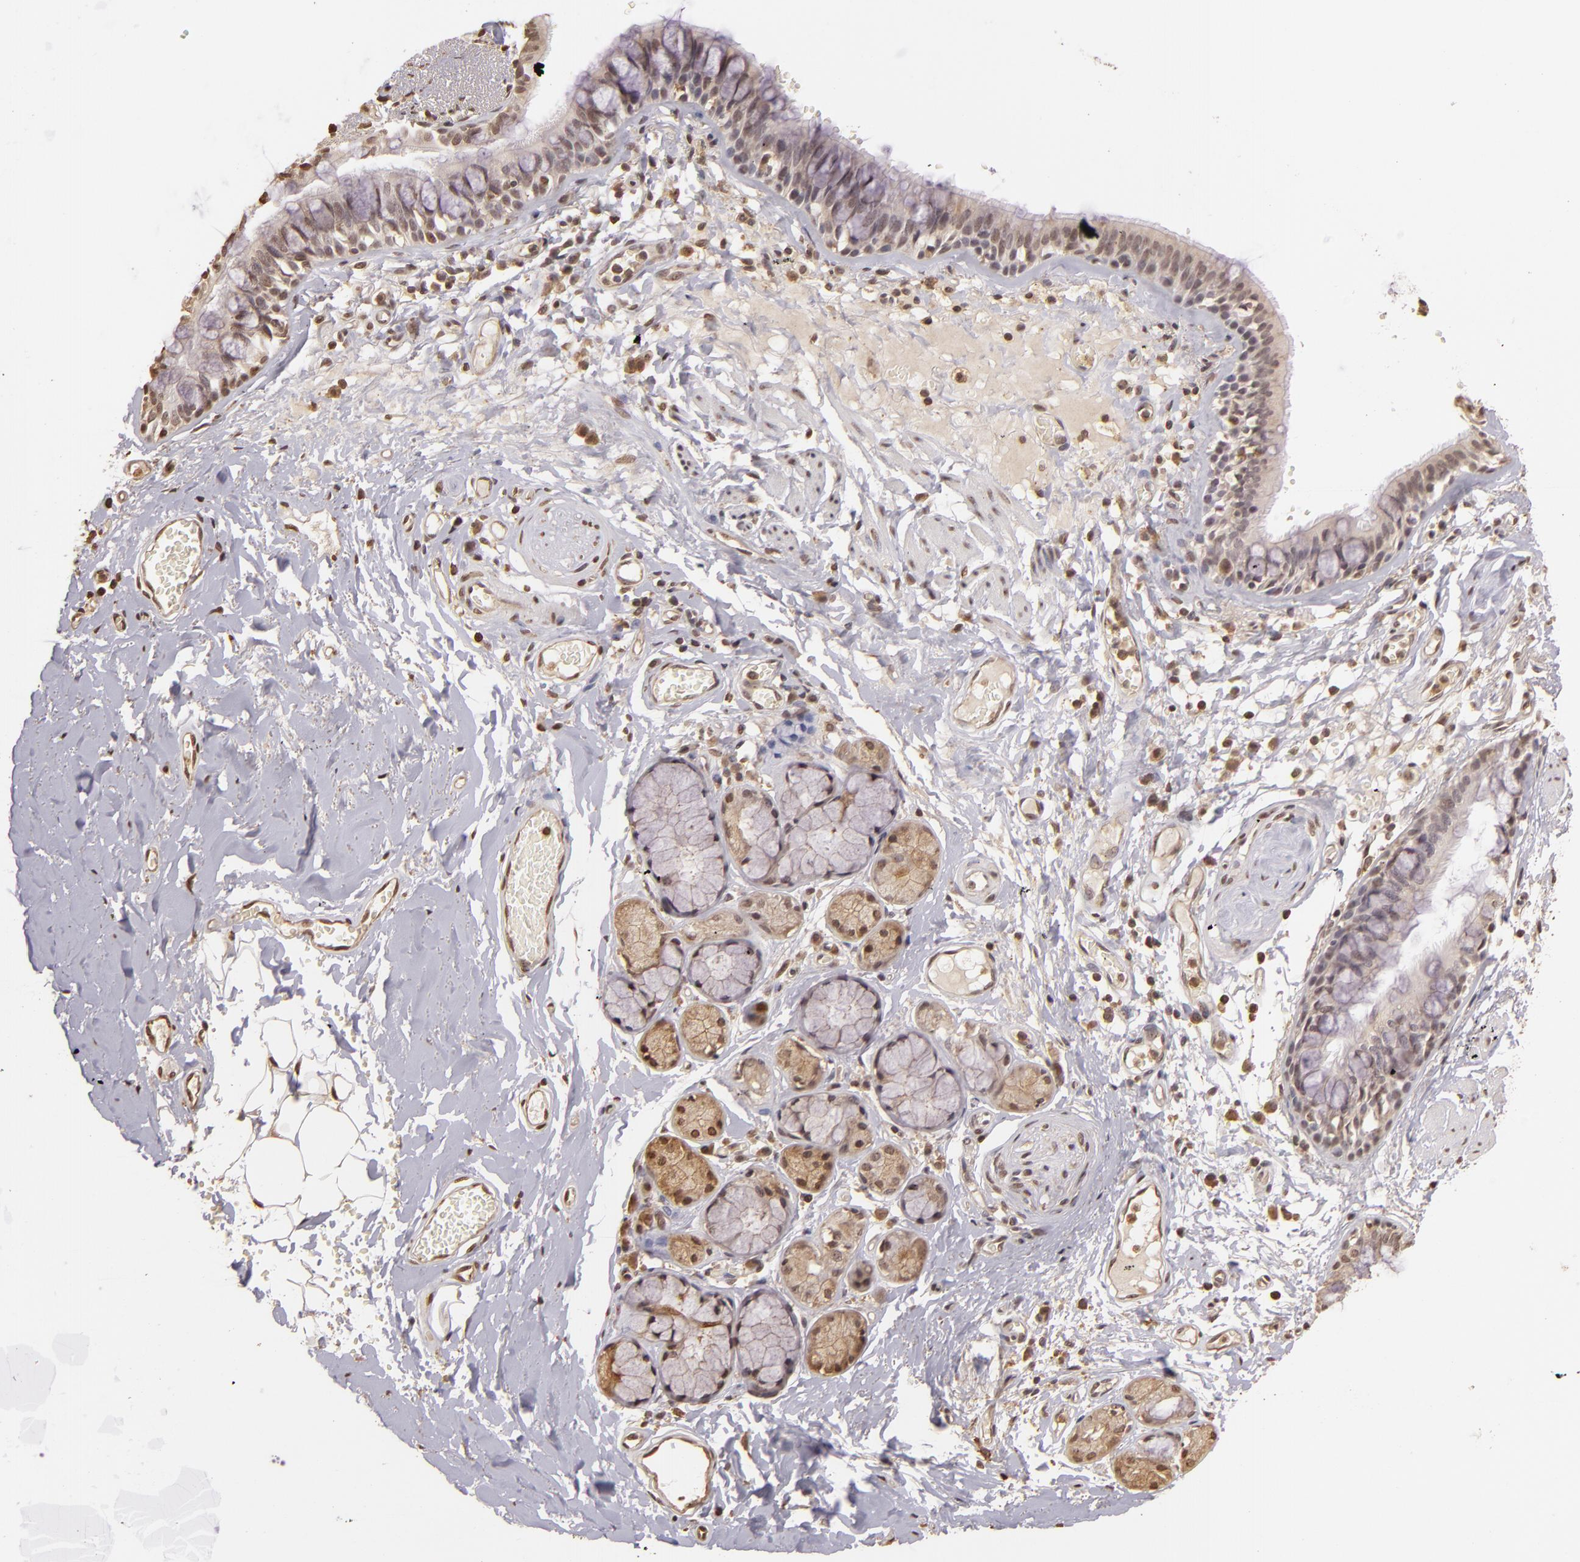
{"staining": {"intensity": "weak", "quantity": "25%-75%", "location": "nuclear"}, "tissue": "bronchus", "cell_type": "Respiratory epithelial cells", "image_type": "normal", "snomed": [{"axis": "morphology", "description": "Normal tissue, NOS"}, {"axis": "topography", "description": "Bronchus"}, {"axis": "topography", "description": "Lung"}], "caption": "IHC (DAB) staining of normal bronchus displays weak nuclear protein expression in approximately 25%-75% of respiratory epithelial cells.", "gene": "ARPC2", "patient": {"sex": "female", "age": 56}}